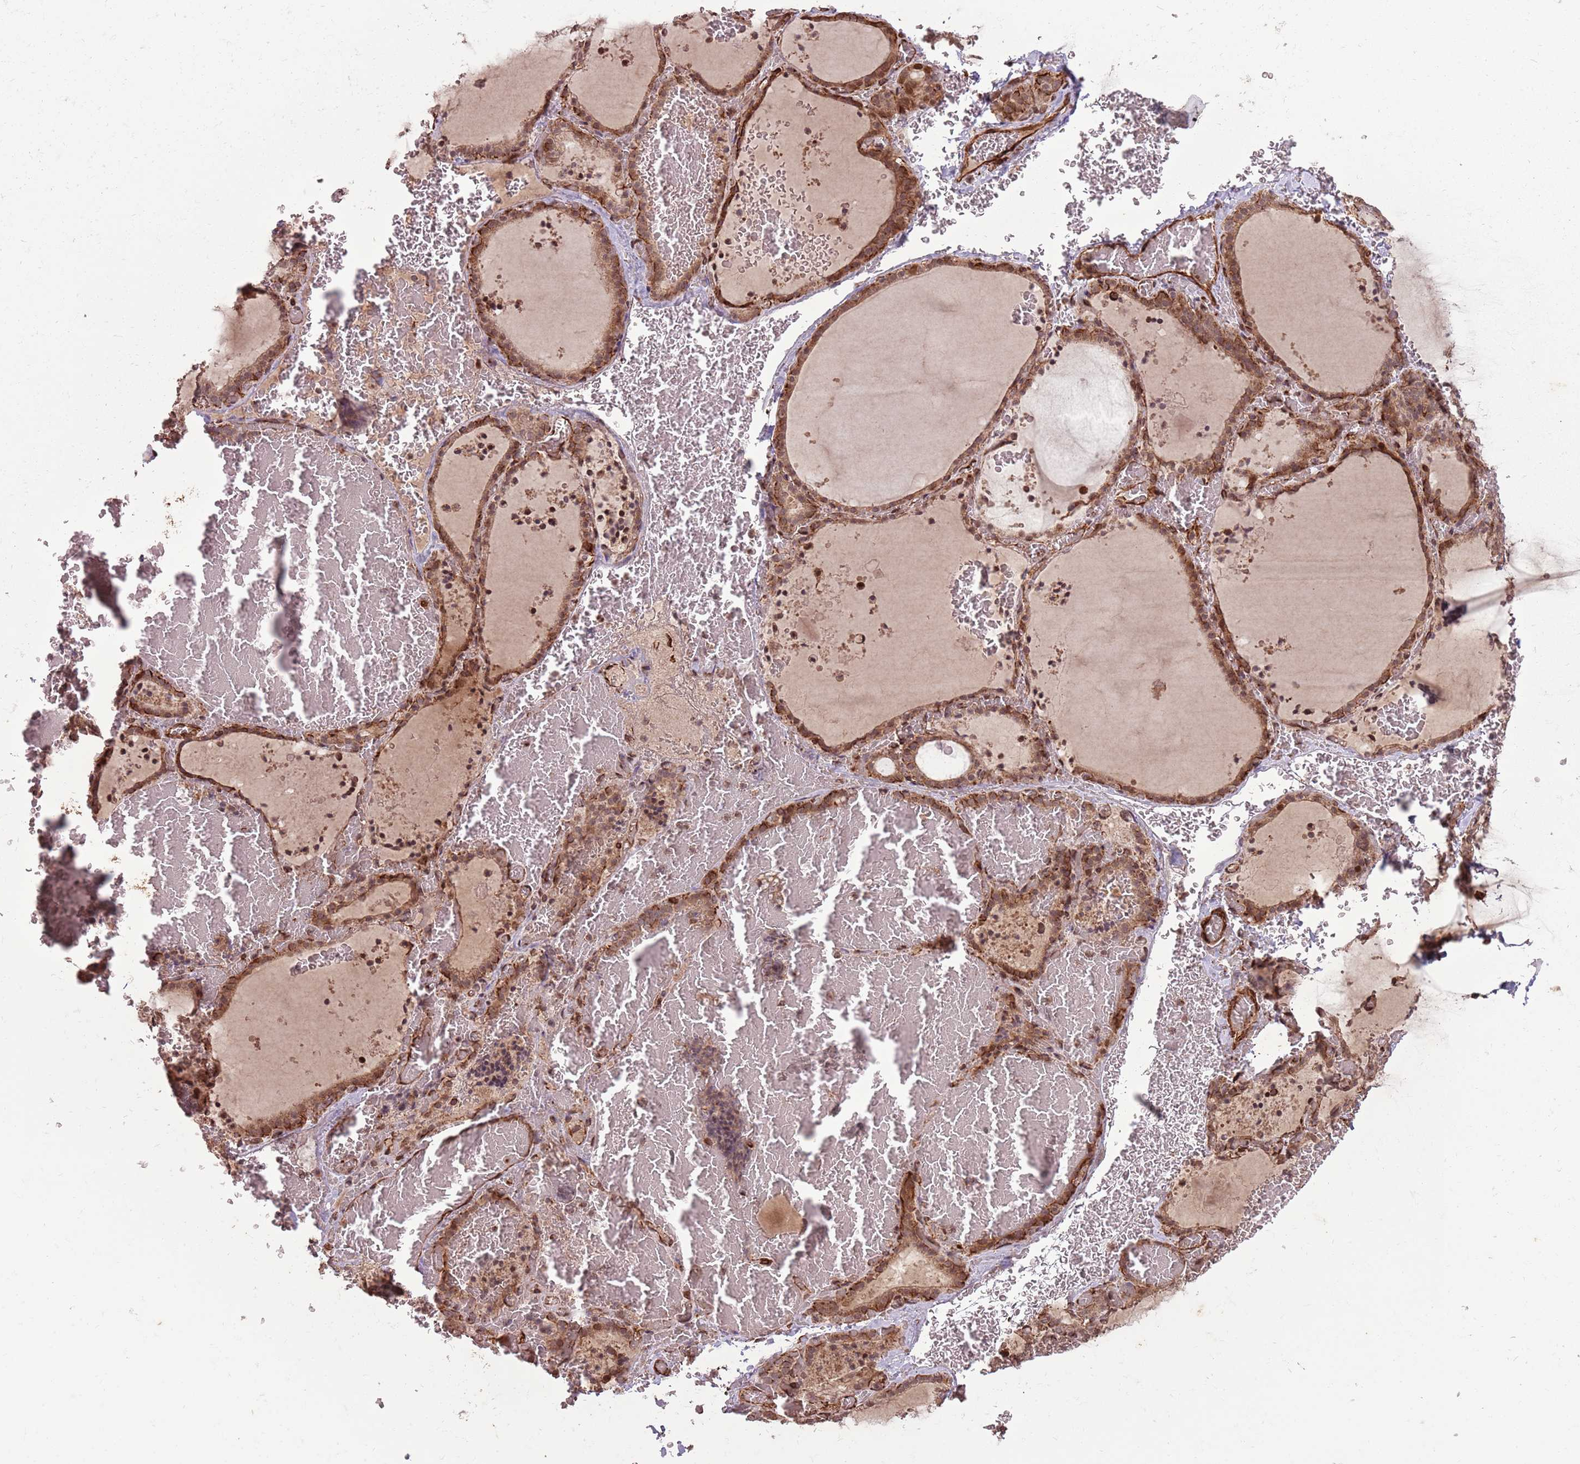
{"staining": {"intensity": "strong", "quantity": ">75%", "location": "cytoplasmic/membranous,nuclear"}, "tissue": "thyroid gland", "cell_type": "Glandular cells", "image_type": "normal", "snomed": [{"axis": "morphology", "description": "Normal tissue, NOS"}, {"axis": "topography", "description": "Thyroid gland"}], "caption": "Immunohistochemistry (IHC) (DAB (3,3'-diaminobenzidine)) staining of benign thyroid gland shows strong cytoplasmic/membranous,nuclear protein positivity in approximately >75% of glandular cells.", "gene": "ADAMTS3", "patient": {"sex": "female", "age": 39}}